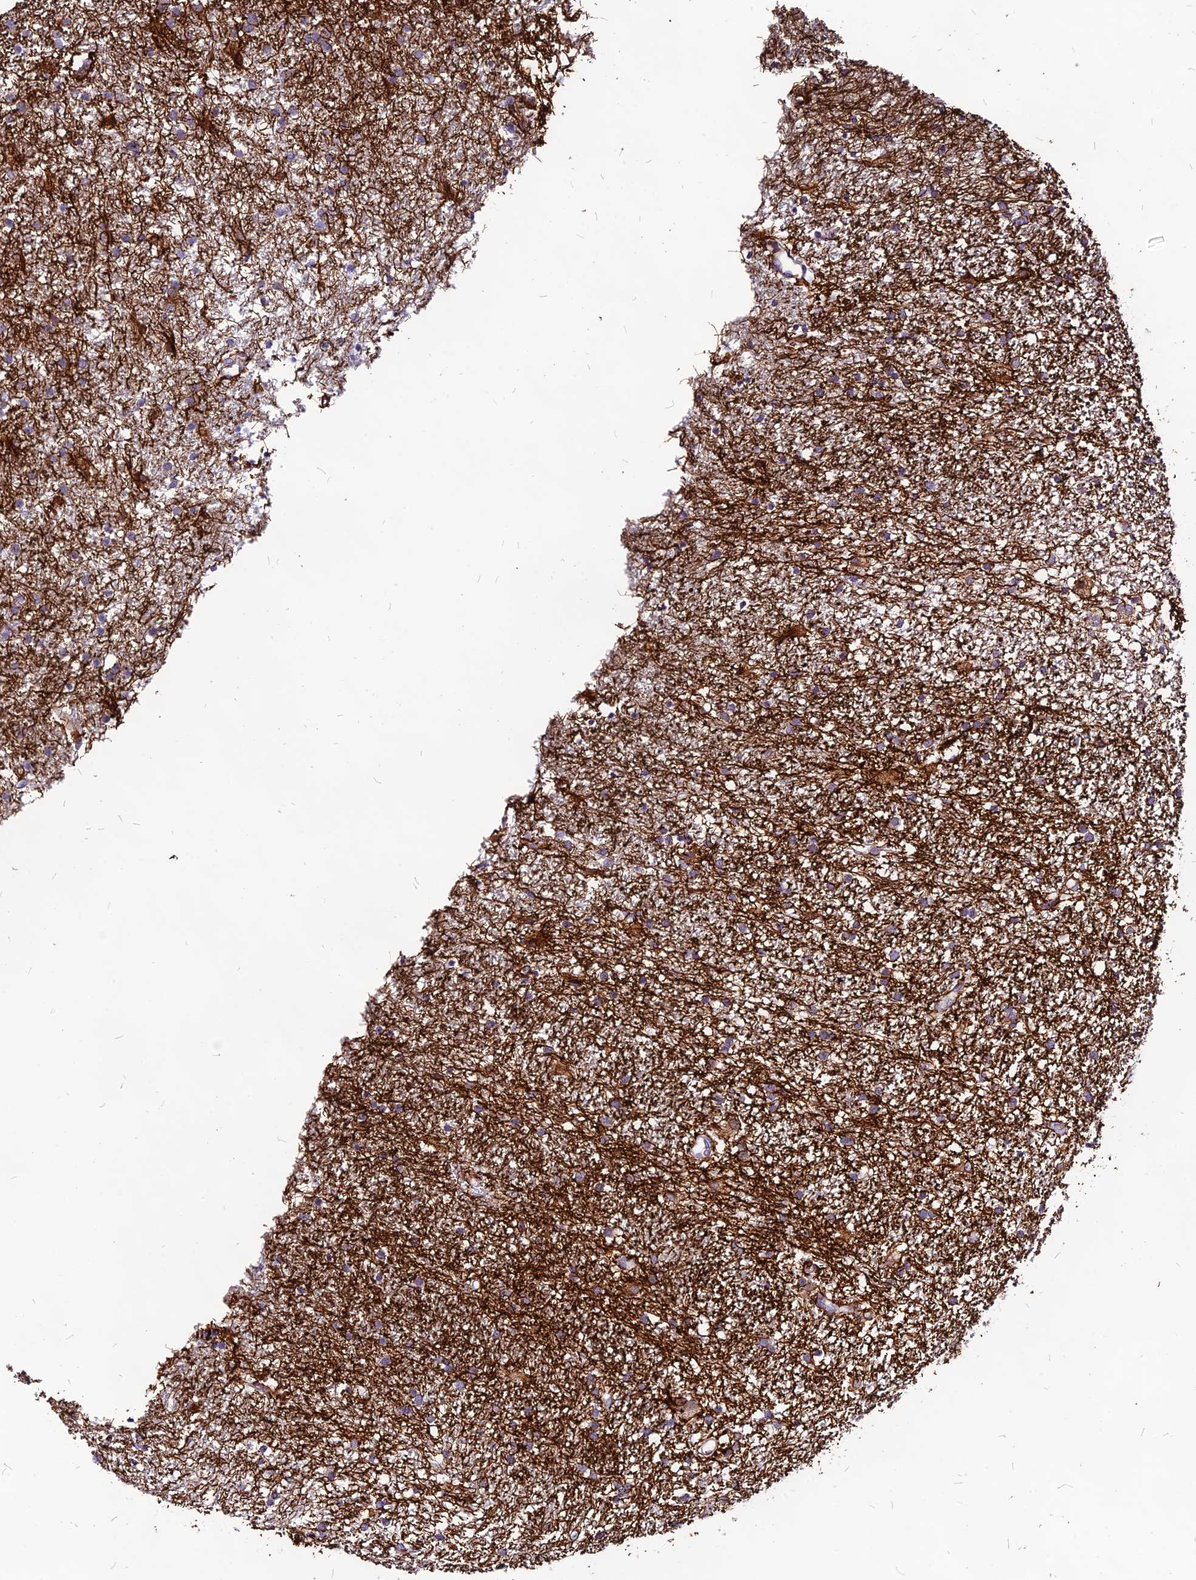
{"staining": {"intensity": "negative", "quantity": "none", "location": "none"}, "tissue": "glioma", "cell_type": "Tumor cells", "image_type": "cancer", "snomed": [{"axis": "morphology", "description": "Glioma, malignant, High grade"}, {"axis": "topography", "description": "Brain"}], "caption": "Tumor cells are negative for brown protein staining in malignant high-grade glioma.", "gene": "RIMOC1", "patient": {"sex": "male", "age": 77}}